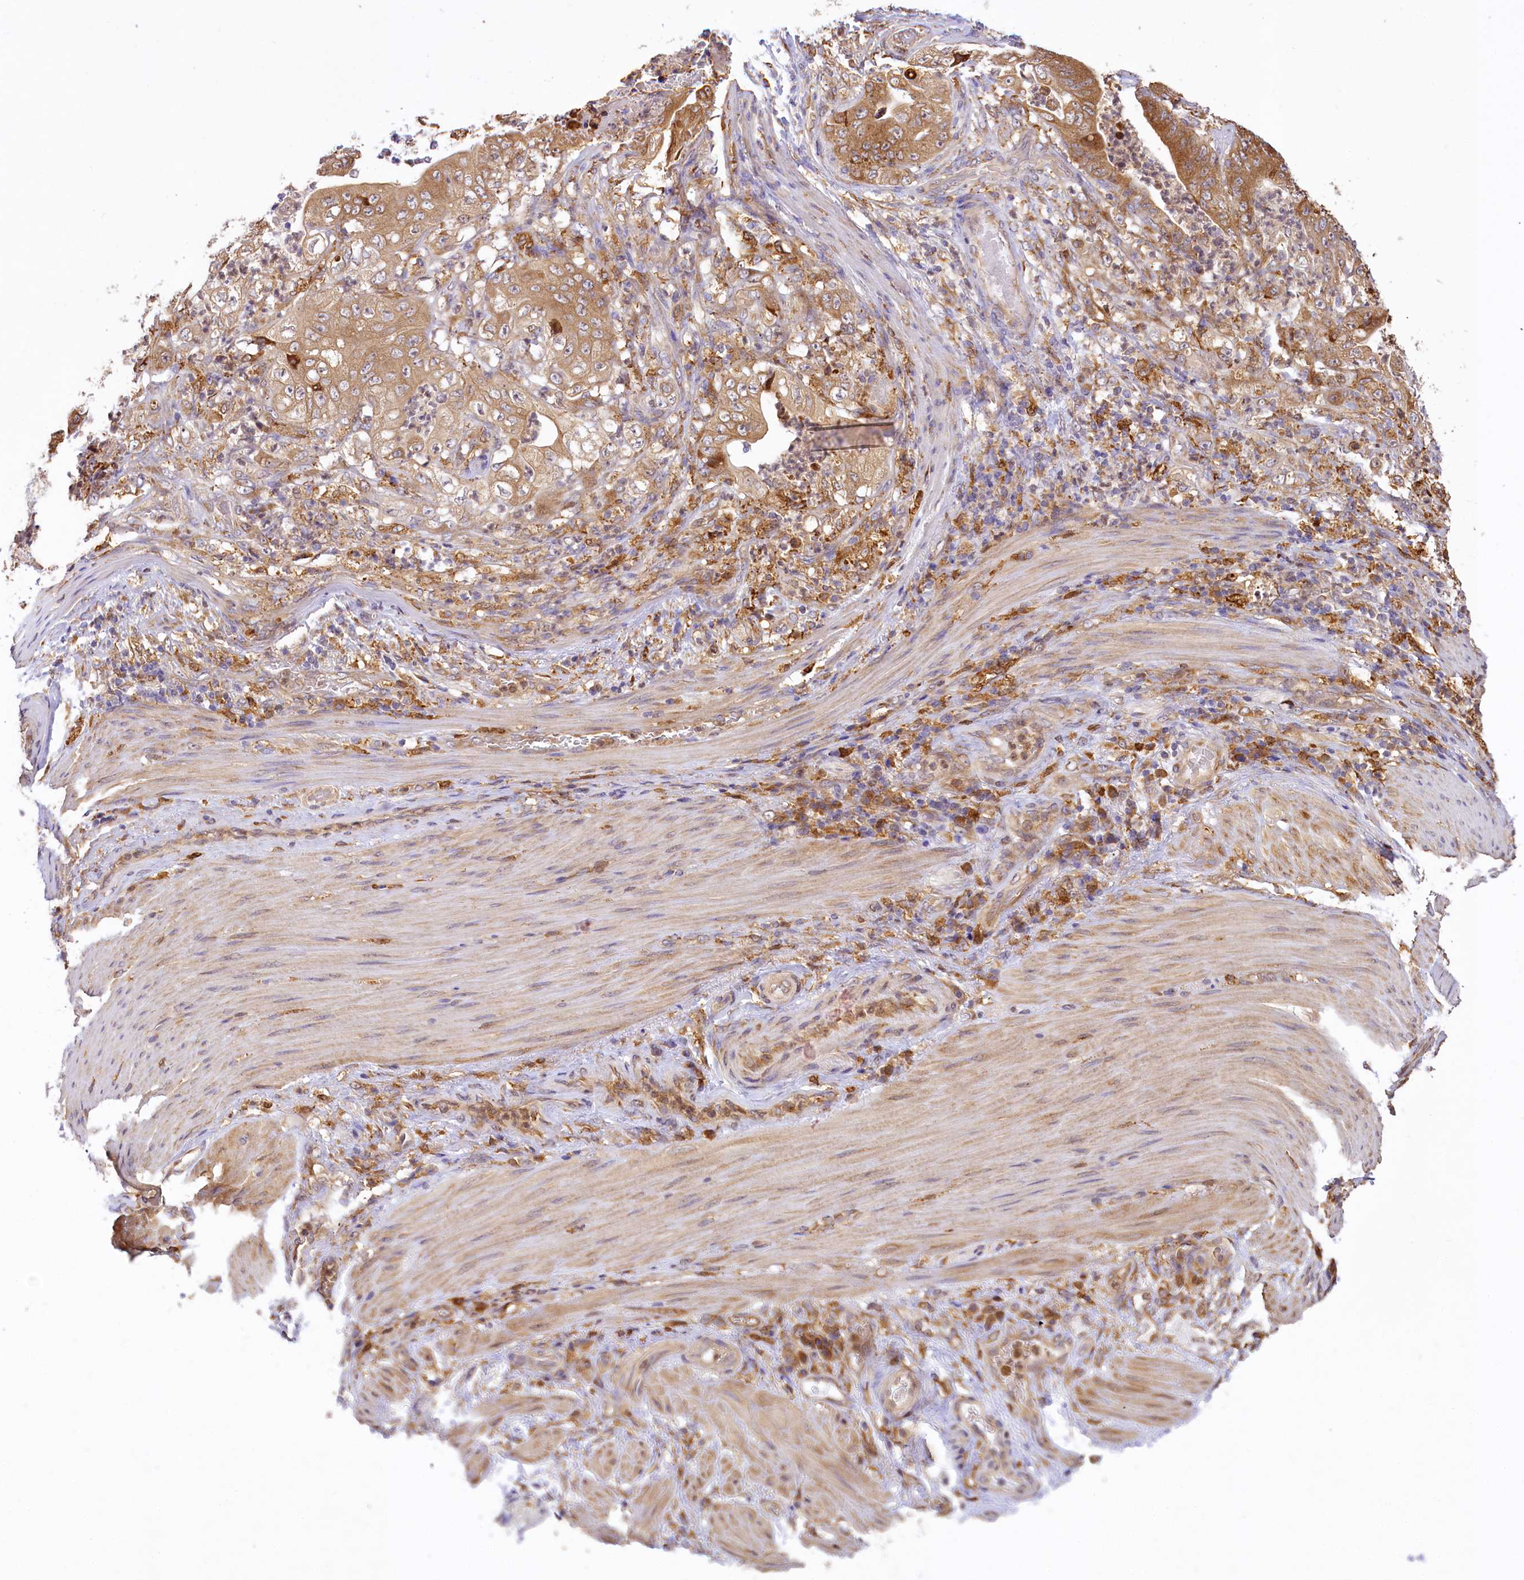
{"staining": {"intensity": "moderate", "quantity": ">75%", "location": "cytoplasmic/membranous"}, "tissue": "stomach cancer", "cell_type": "Tumor cells", "image_type": "cancer", "snomed": [{"axis": "morphology", "description": "Adenocarcinoma, NOS"}, {"axis": "topography", "description": "Stomach"}], "caption": "Stomach cancer (adenocarcinoma) stained for a protein demonstrates moderate cytoplasmic/membranous positivity in tumor cells.", "gene": "PPIP5K2", "patient": {"sex": "female", "age": 73}}